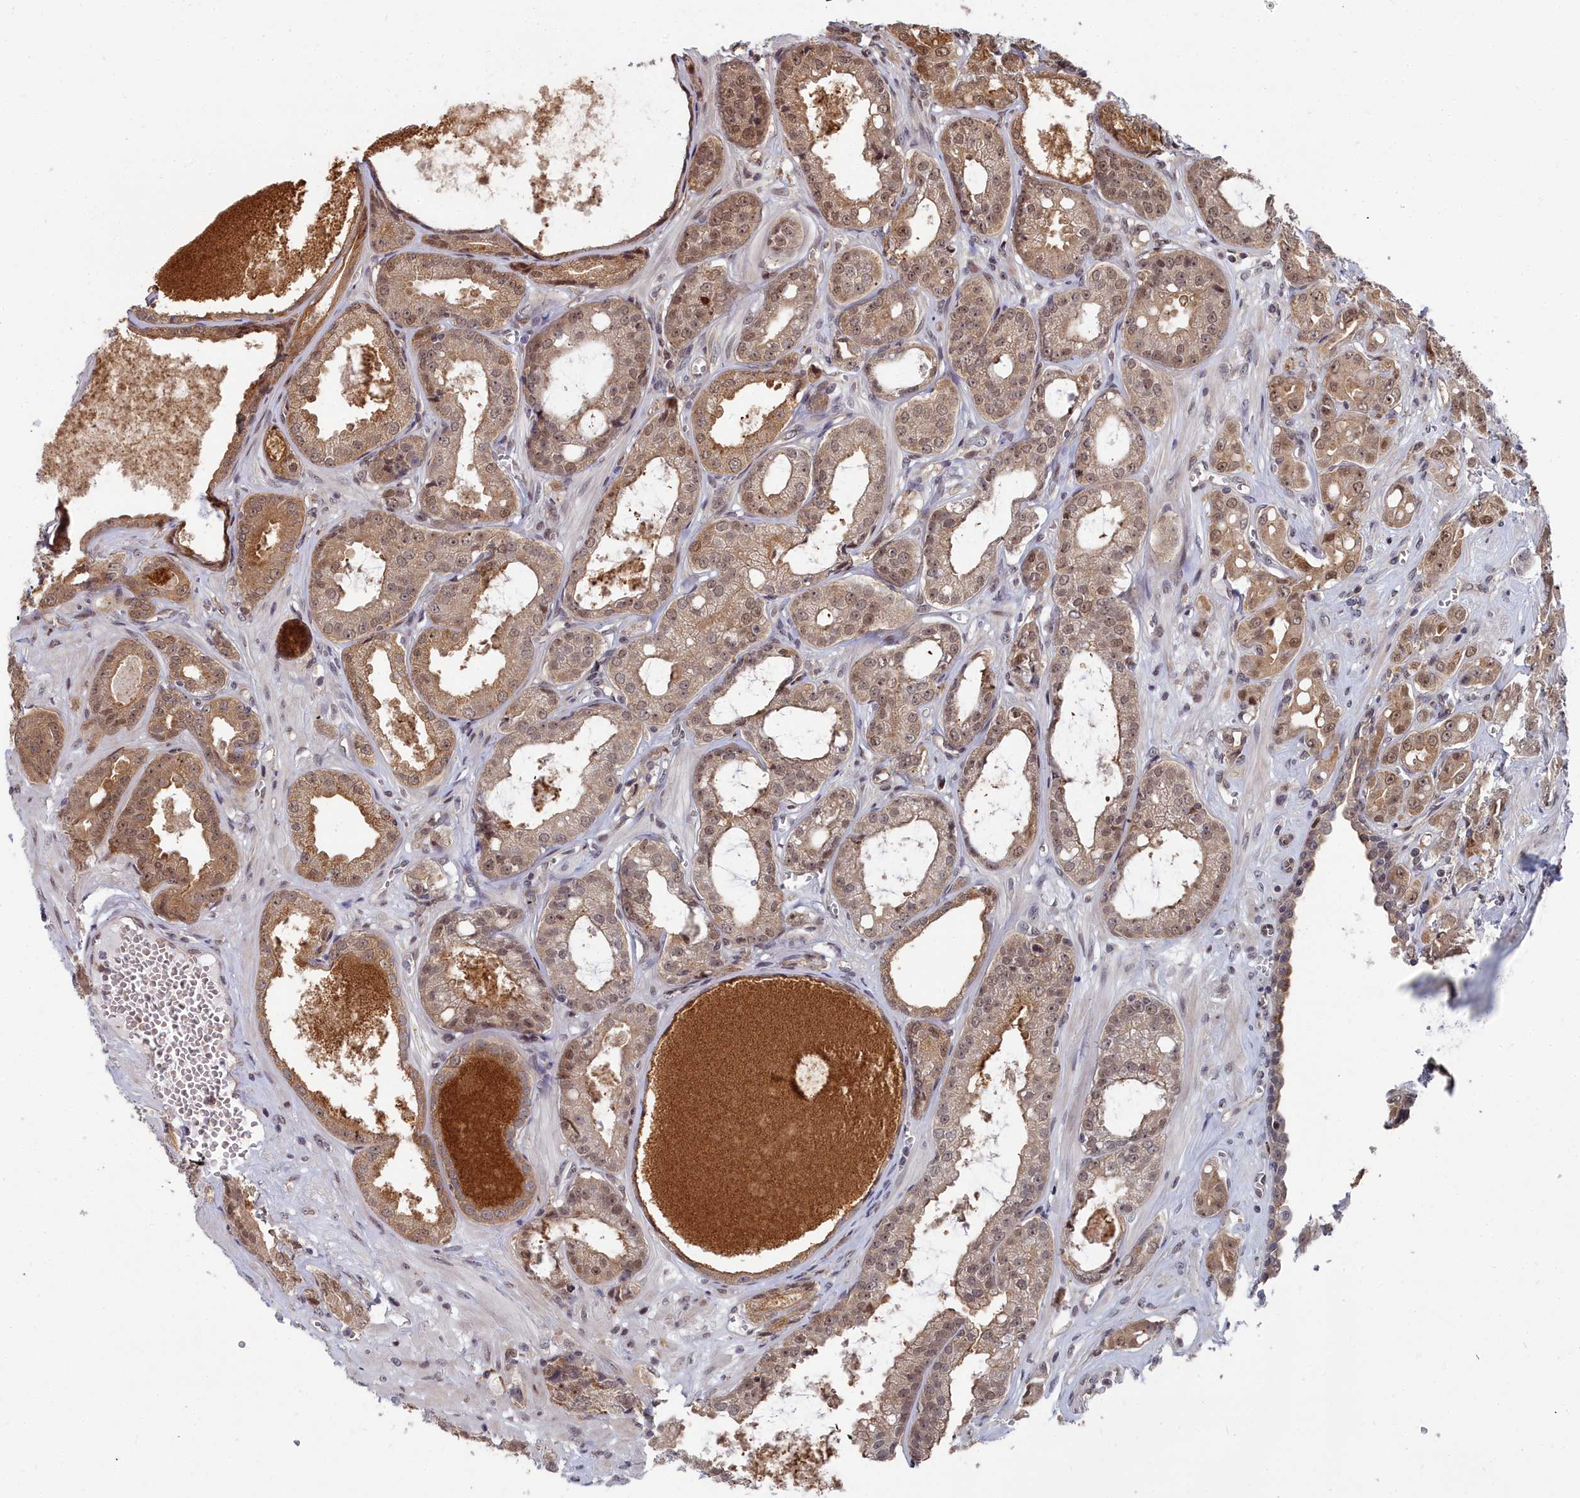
{"staining": {"intensity": "moderate", "quantity": ">75%", "location": "cytoplasmic/membranous,nuclear"}, "tissue": "prostate cancer", "cell_type": "Tumor cells", "image_type": "cancer", "snomed": [{"axis": "morphology", "description": "Adenocarcinoma, High grade"}, {"axis": "topography", "description": "Prostate"}], "caption": "Immunohistochemical staining of high-grade adenocarcinoma (prostate) shows medium levels of moderate cytoplasmic/membranous and nuclear protein staining in about >75% of tumor cells.", "gene": "RPS27A", "patient": {"sex": "male", "age": 74}}